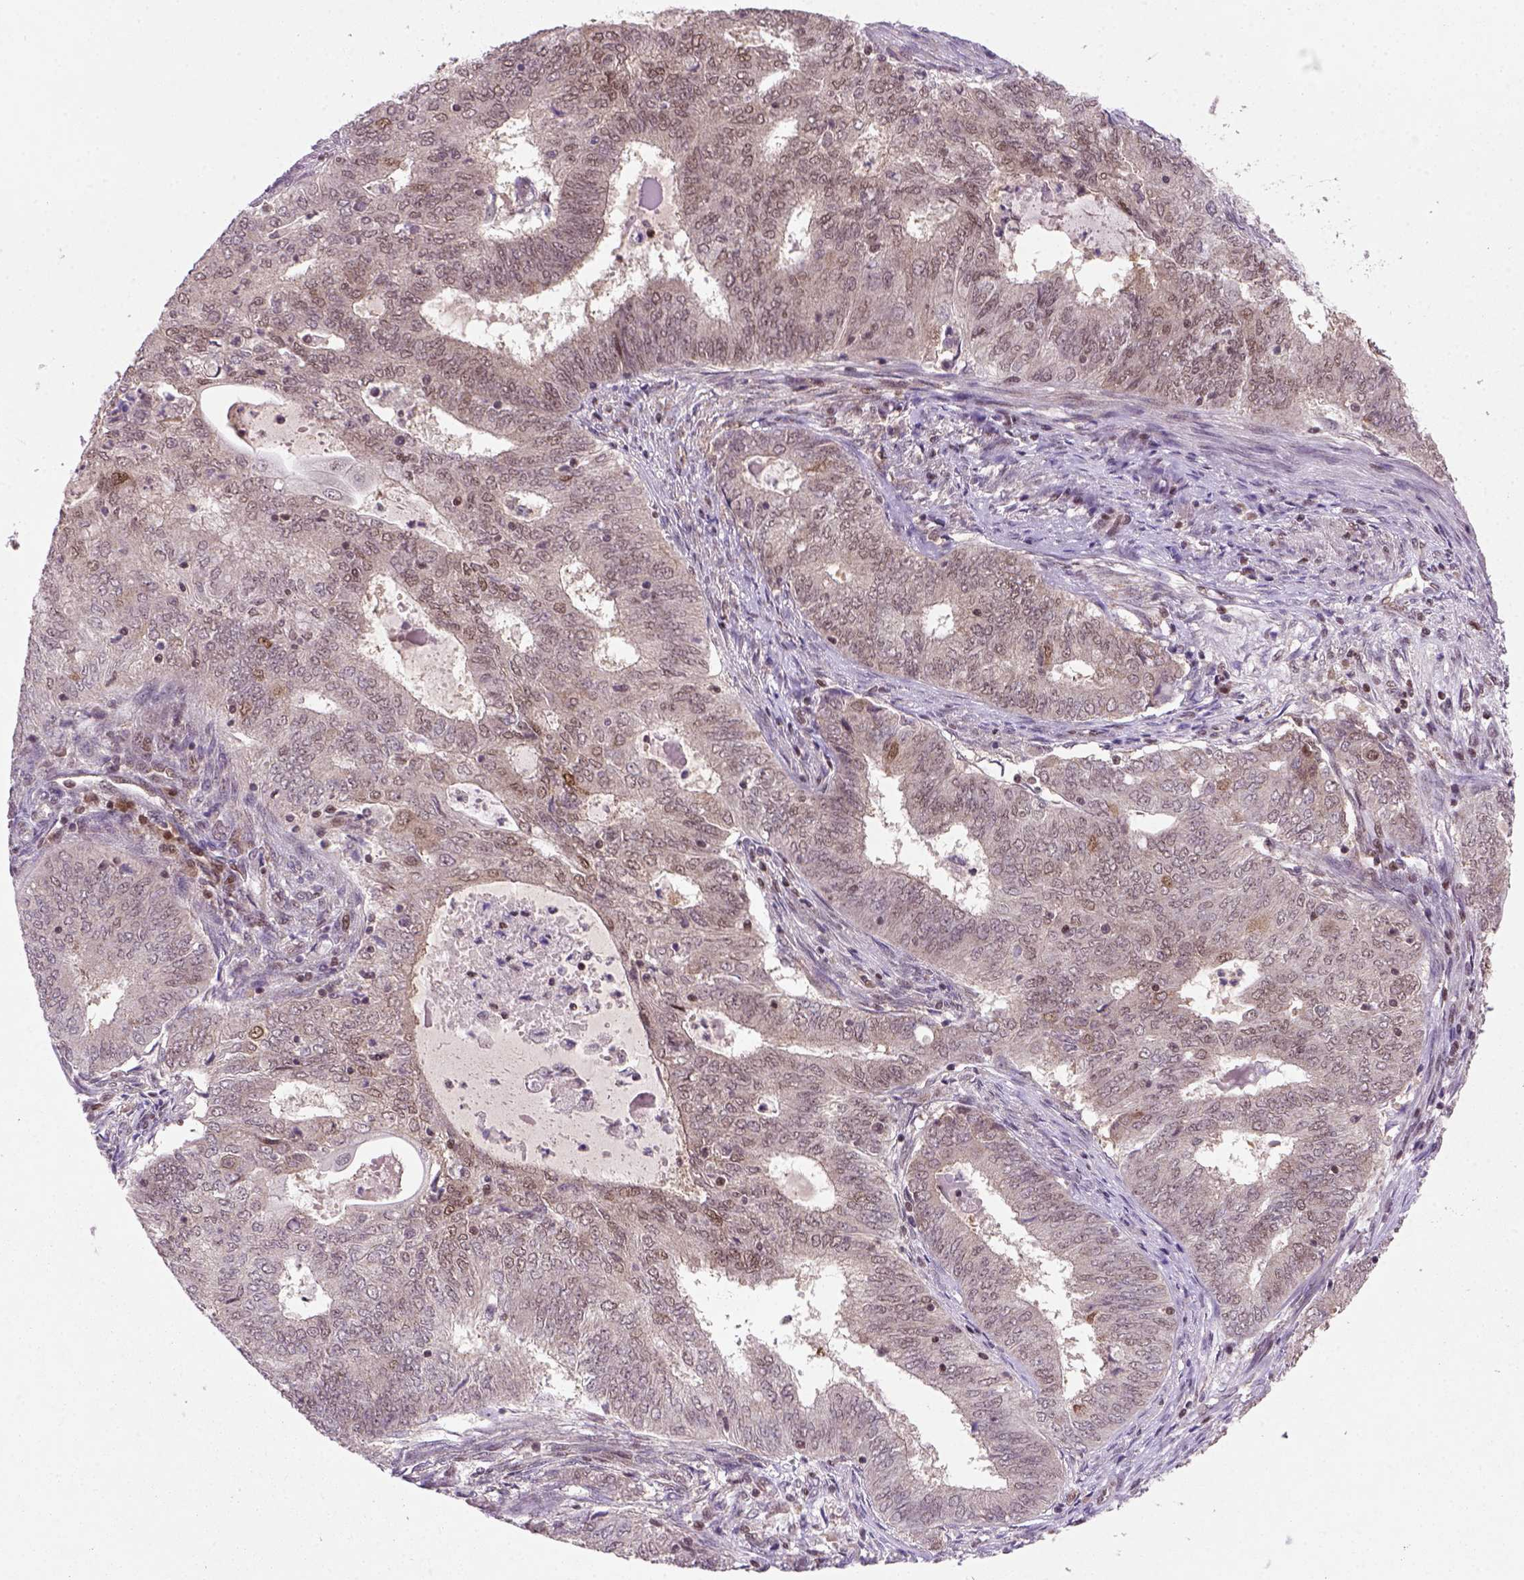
{"staining": {"intensity": "weak", "quantity": "<25%", "location": "nuclear"}, "tissue": "endometrial cancer", "cell_type": "Tumor cells", "image_type": "cancer", "snomed": [{"axis": "morphology", "description": "Adenocarcinoma, NOS"}, {"axis": "topography", "description": "Endometrium"}], "caption": "Endometrial cancer (adenocarcinoma) was stained to show a protein in brown. There is no significant staining in tumor cells. The staining is performed using DAB (3,3'-diaminobenzidine) brown chromogen with nuclei counter-stained in using hematoxylin.", "gene": "MGMT", "patient": {"sex": "female", "age": 62}}